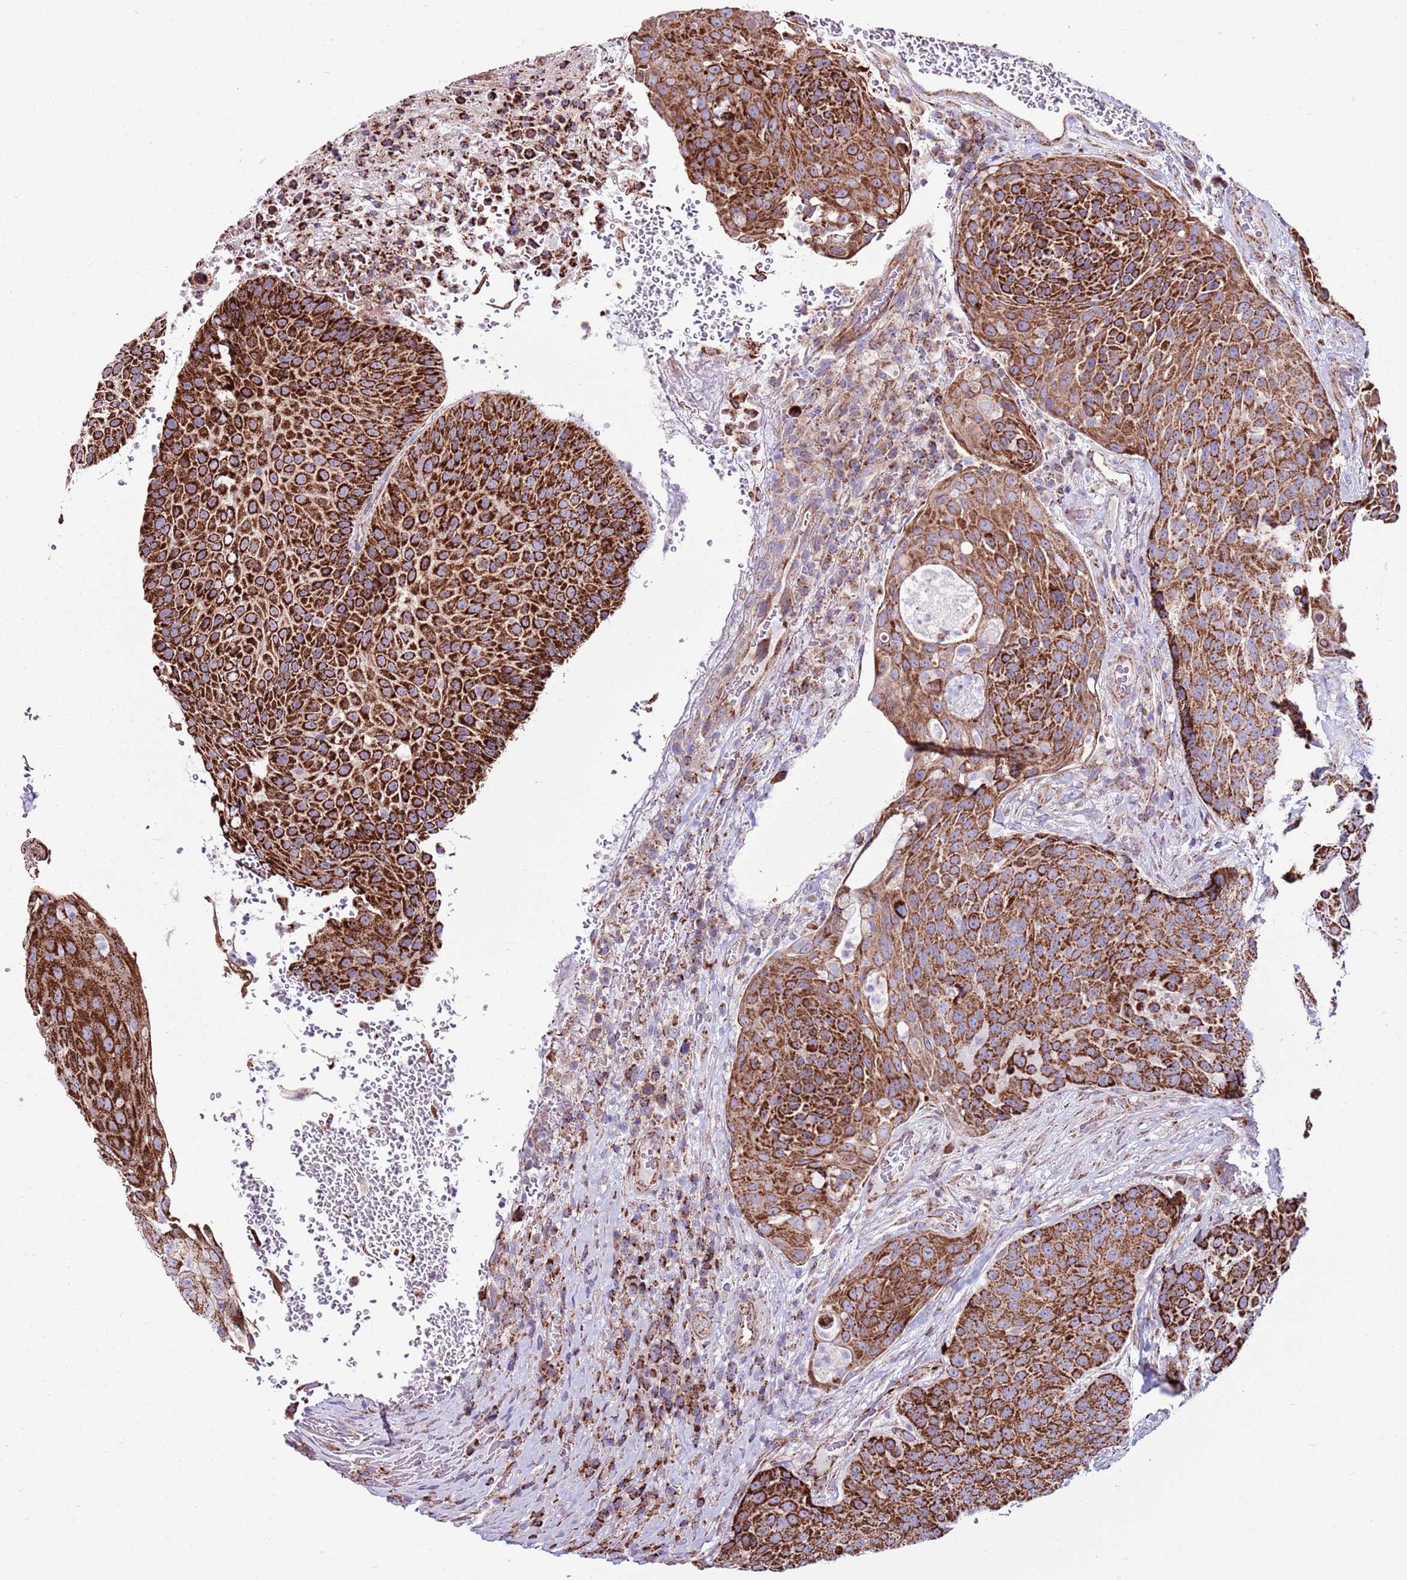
{"staining": {"intensity": "strong", "quantity": ">75%", "location": "cytoplasmic/membranous"}, "tissue": "urothelial cancer", "cell_type": "Tumor cells", "image_type": "cancer", "snomed": [{"axis": "morphology", "description": "Urothelial carcinoma, High grade"}, {"axis": "topography", "description": "Urinary bladder"}], "caption": "Immunohistochemistry of human urothelial carcinoma (high-grade) shows high levels of strong cytoplasmic/membranous expression in approximately >75% of tumor cells. Ihc stains the protein of interest in brown and the nuclei are stained blue.", "gene": "HECTD4", "patient": {"sex": "female", "age": 63}}